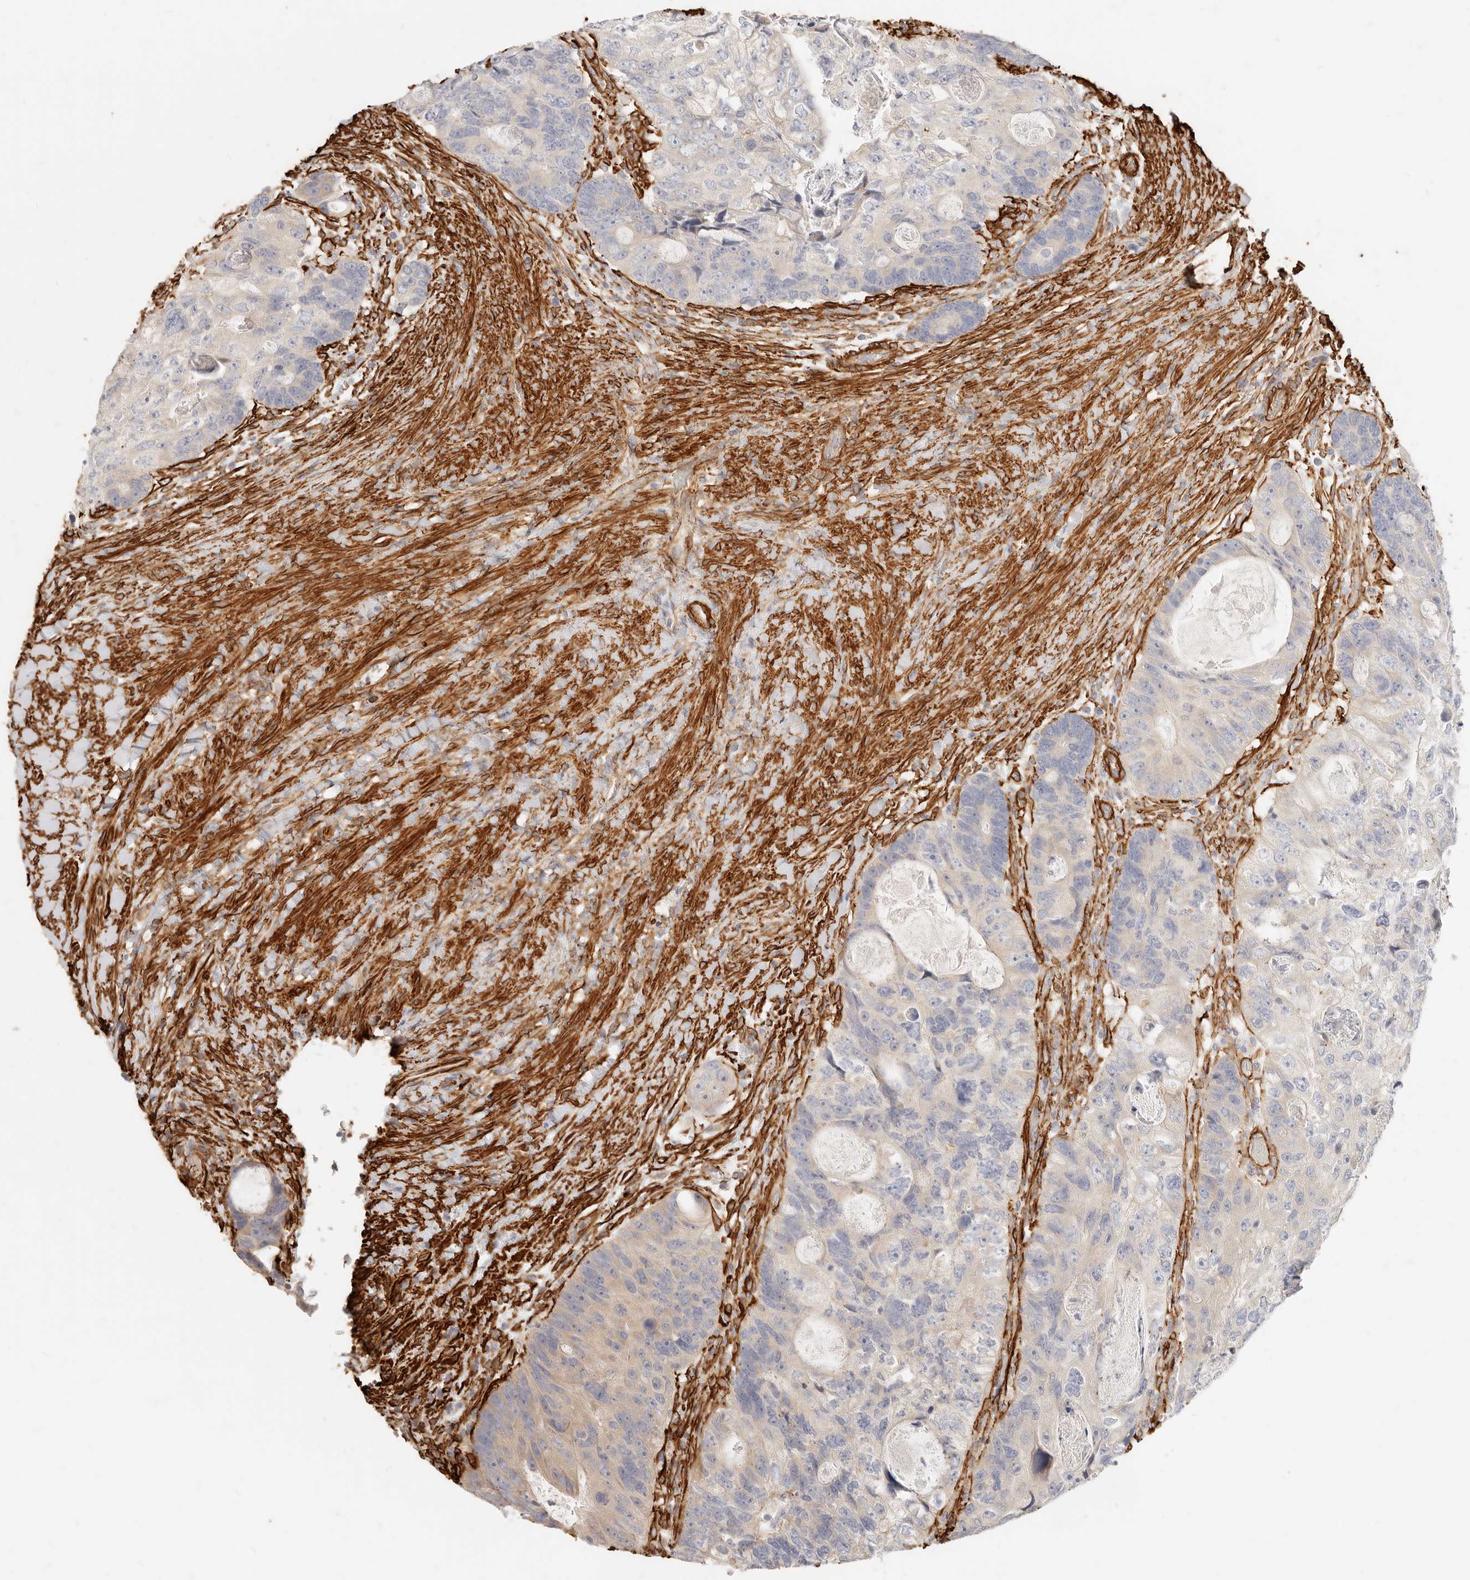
{"staining": {"intensity": "negative", "quantity": "none", "location": "none"}, "tissue": "colorectal cancer", "cell_type": "Tumor cells", "image_type": "cancer", "snomed": [{"axis": "morphology", "description": "Adenocarcinoma, NOS"}, {"axis": "topography", "description": "Rectum"}], "caption": "This is an immunohistochemistry histopathology image of human adenocarcinoma (colorectal). There is no staining in tumor cells.", "gene": "TMTC2", "patient": {"sex": "male", "age": 59}}